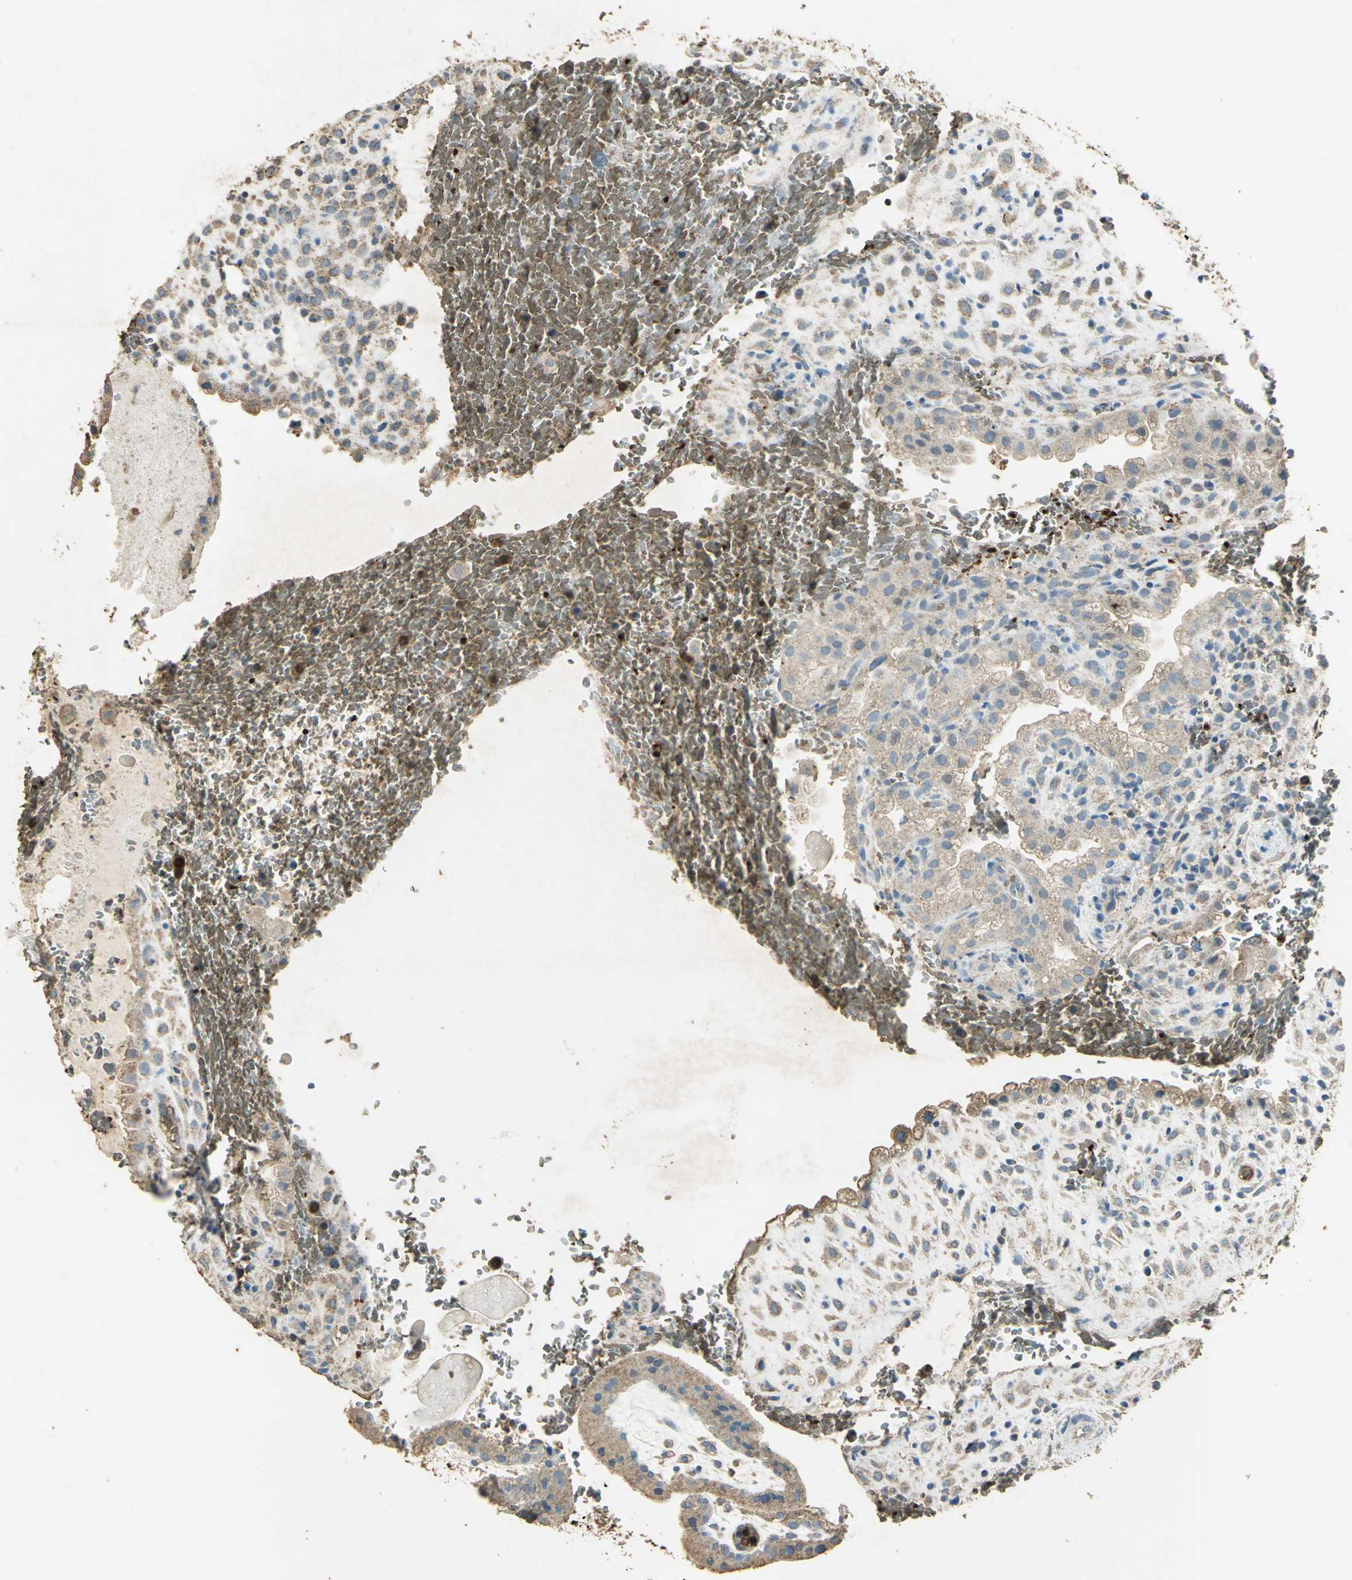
{"staining": {"intensity": "weak", "quantity": ">75%", "location": "cytoplasmic/membranous"}, "tissue": "placenta", "cell_type": "Decidual cells", "image_type": "normal", "snomed": [{"axis": "morphology", "description": "Normal tissue, NOS"}, {"axis": "topography", "description": "Placenta"}], "caption": "A histopathology image of placenta stained for a protein displays weak cytoplasmic/membranous brown staining in decidual cells. The staining was performed using DAB (3,3'-diaminobenzidine), with brown indicating positive protein expression. Nuclei are stained blue with hematoxylin.", "gene": "TRAPPC2", "patient": {"sex": "female", "age": 35}}